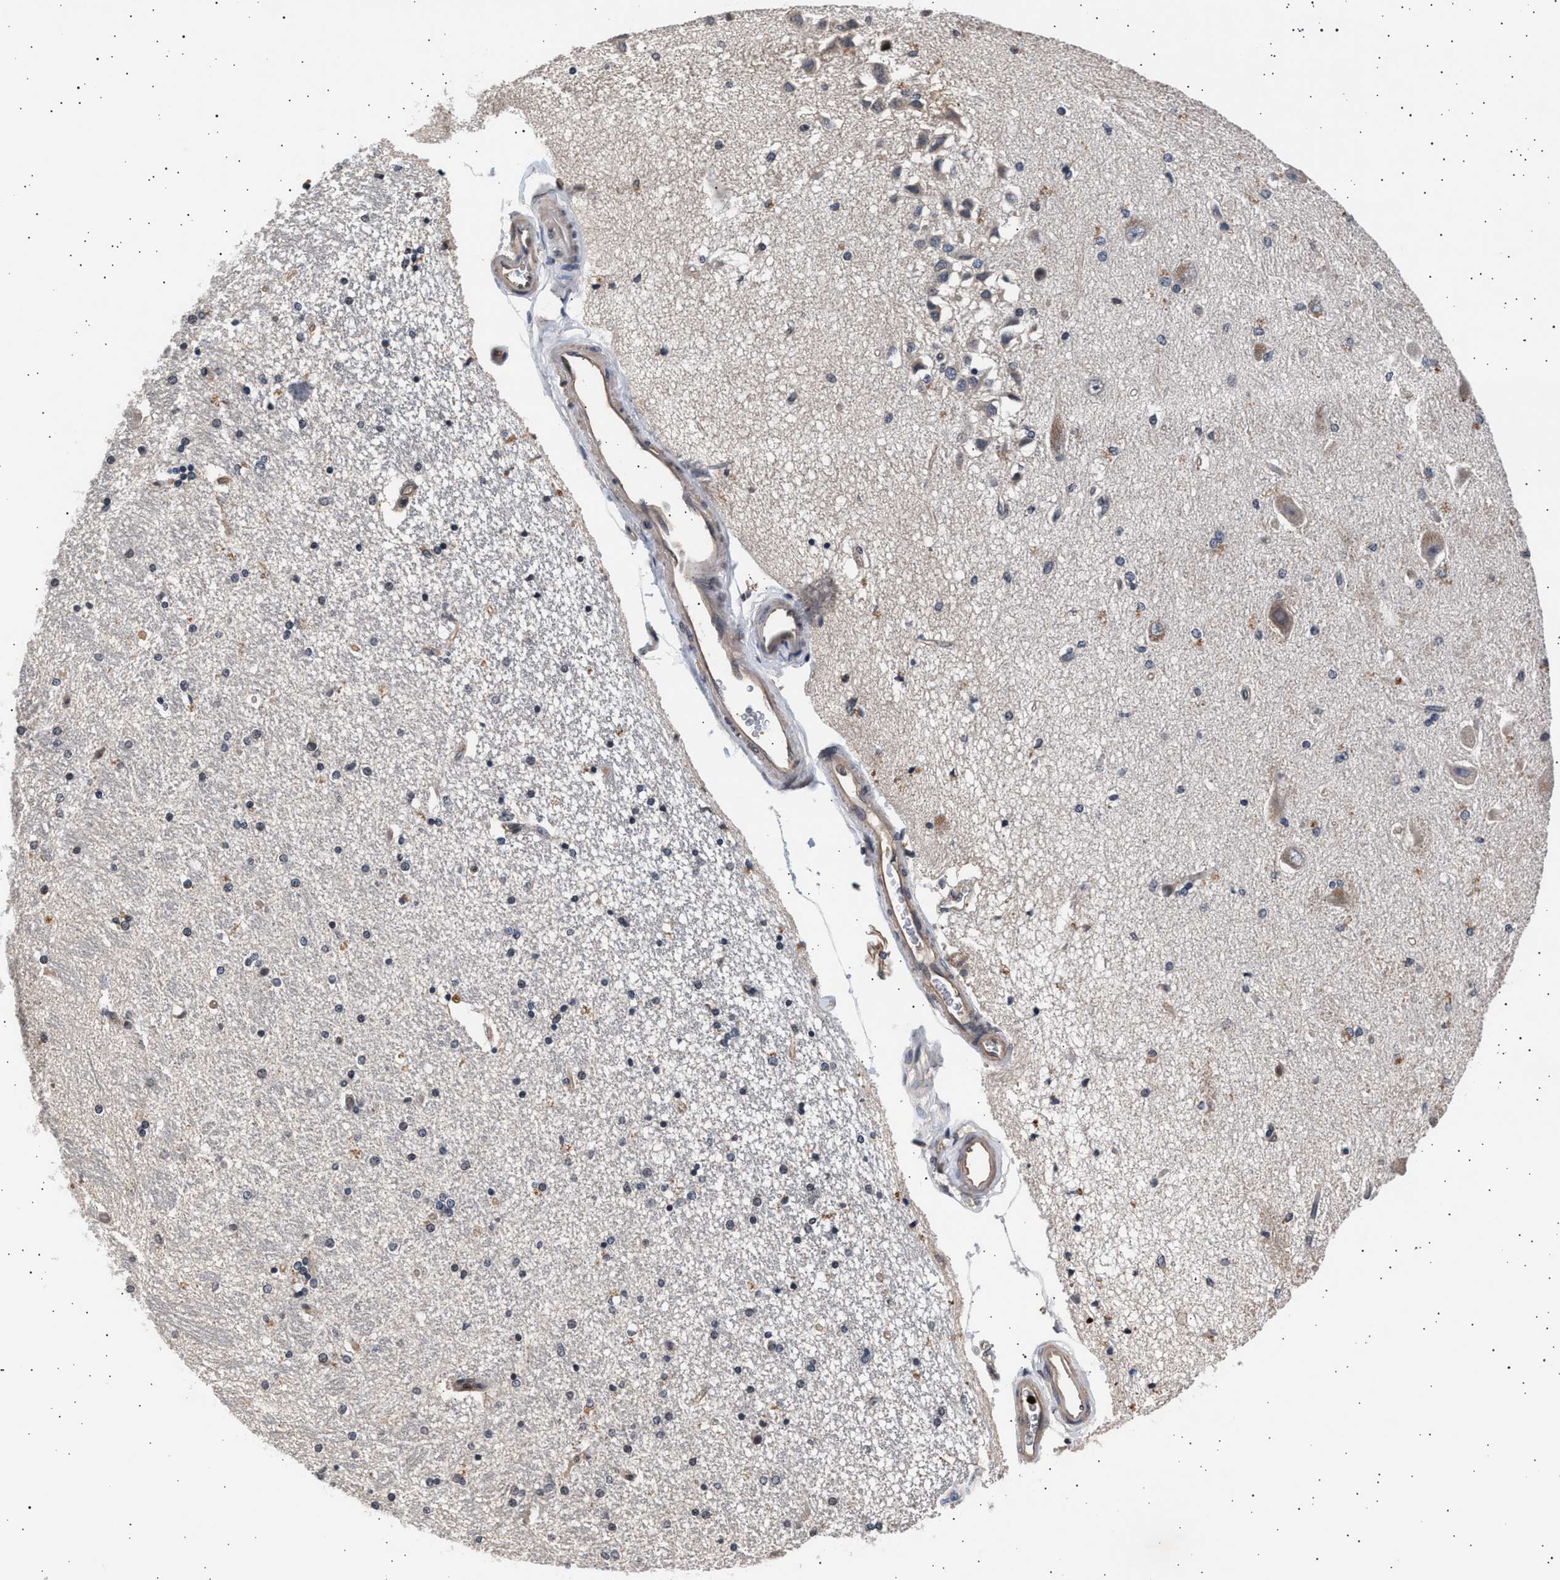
{"staining": {"intensity": "negative", "quantity": "none", "location": "none"}, "tissue": "hippocampus", "cell_type": "Glial cells", "image_type": "normal", "snomed": [{"axis": "morphology", "description": "Normal tissue, NOS"}, {"axis": "topography", "description": "Hippocampus"}], "caption": "DAB immunohistochemical staining of normal hippocampus displays no significant expression in glial cells.", "gene": "GRAP2", "patient": {"sex": "female", "age": 54}}